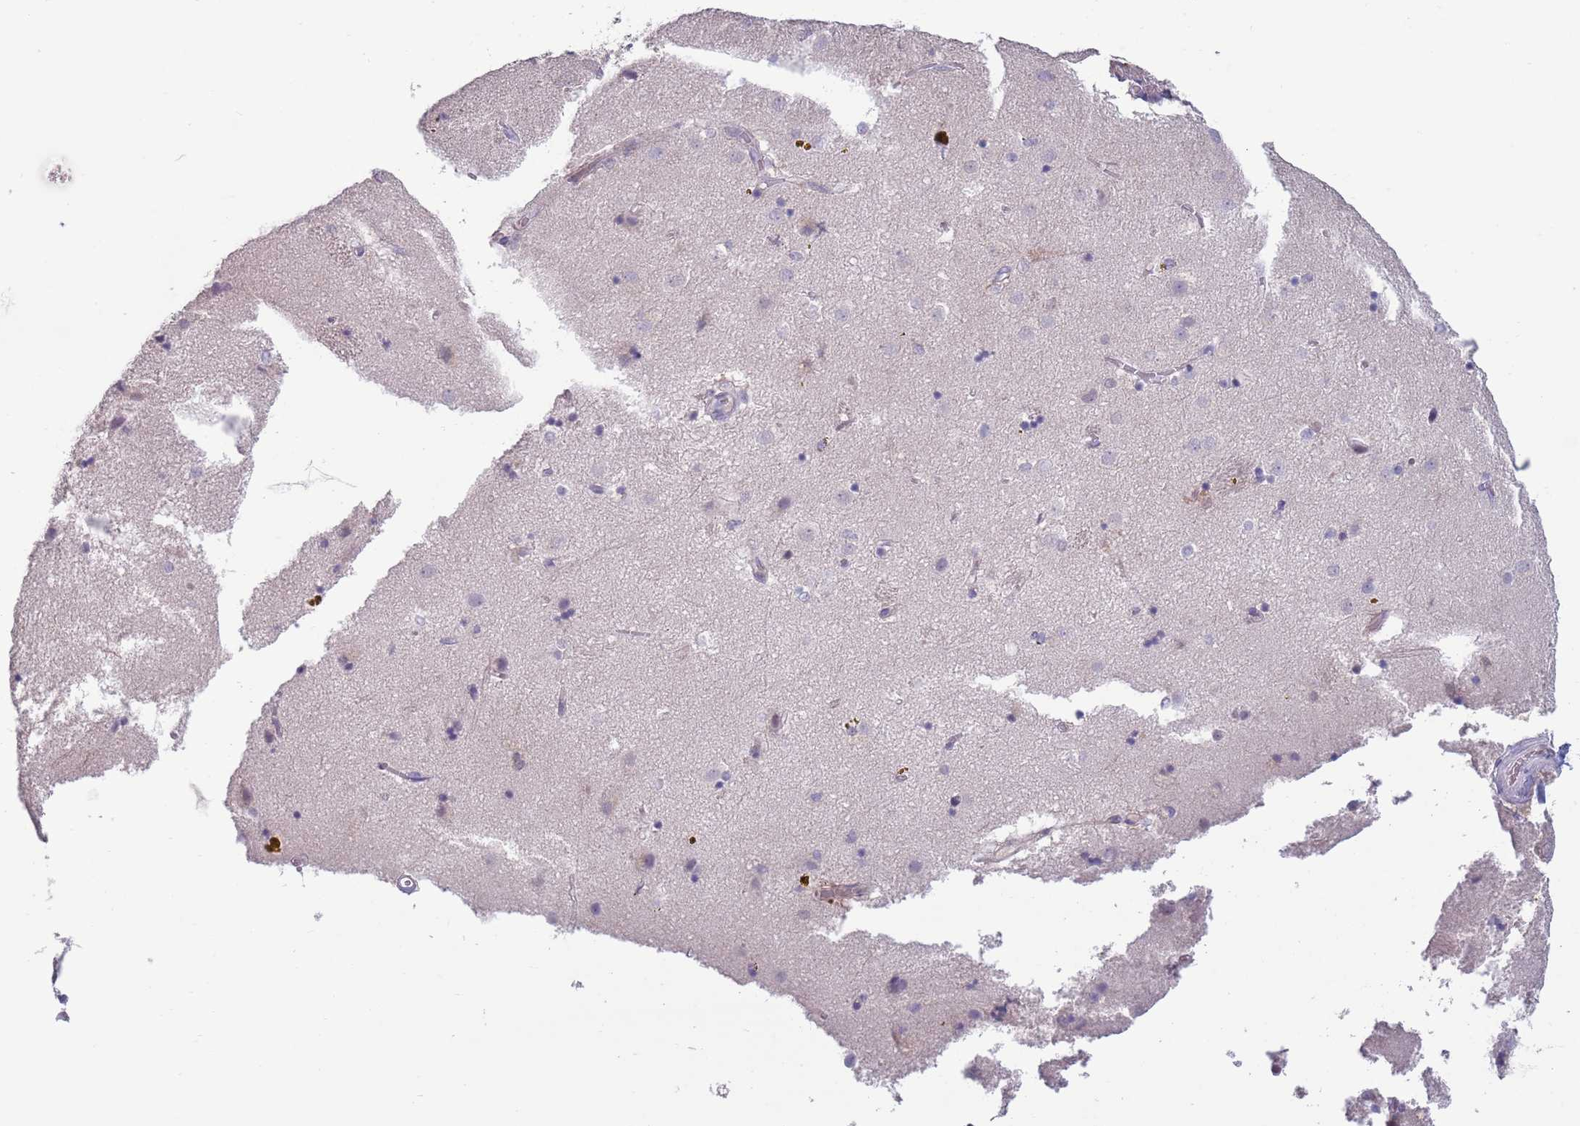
{"staining": {"intensity": "negative", "quantity": "none", "location": "none"}, "tissue": "caudate", "cell_type": "Glial cells", "image_type": "normal", "snomed": [{"axis": "morphology", "description": "Normal tissue, NOS"}, {"axis": "topography", "description": "Lateral ventricle wall"}], "caption": "Immunohistochemical staining of benign caudate demonstrates no significant staining in glial cells.", "gene": "CLNS1A", "patient": {"sex": "male", "age": 70}}